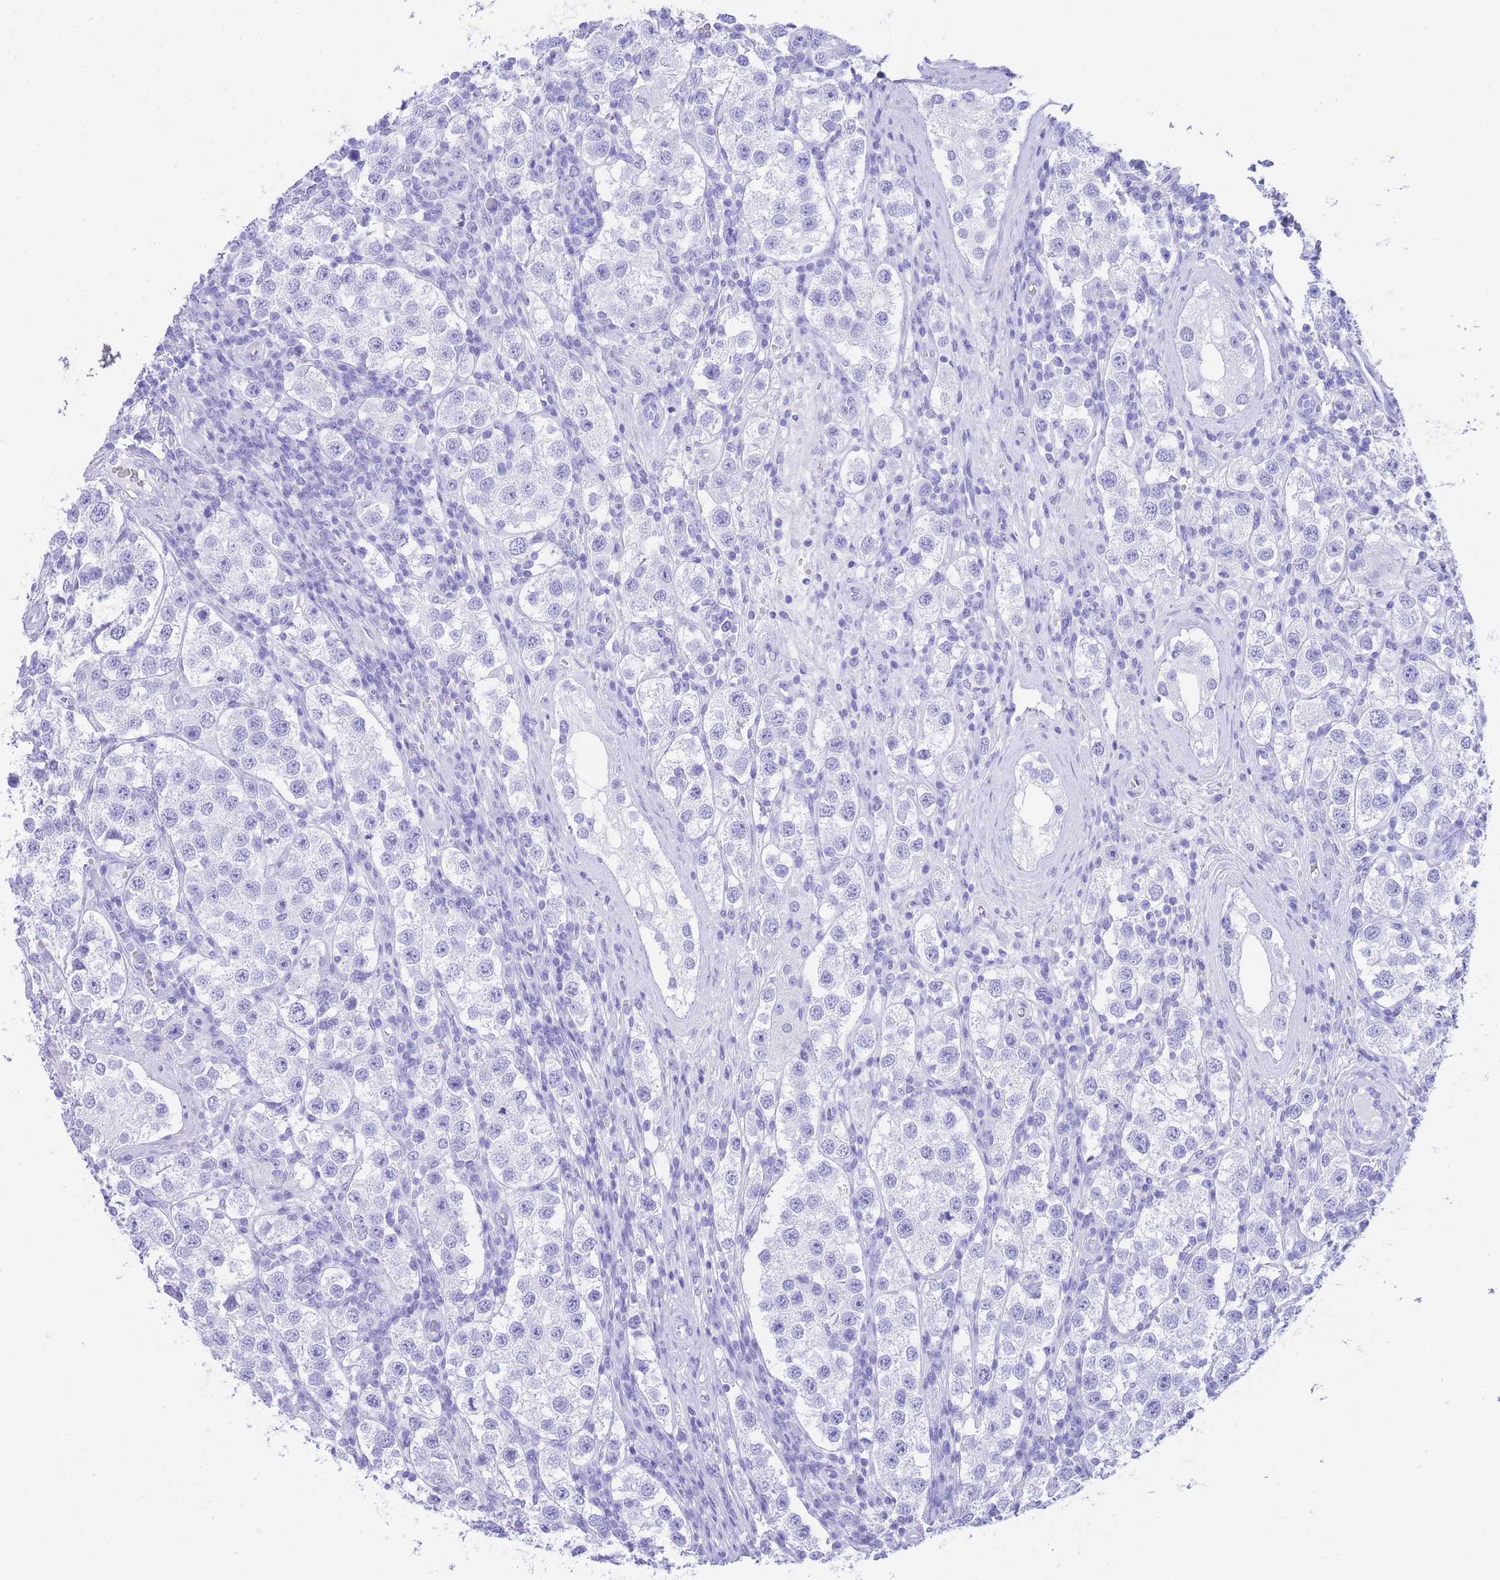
{"staining": {"intensity": "negative", "quantity": "none", "location": "none"}, "tissue": "testis cancer", "cell_type": "Tumor cells", "image_type": "cancer", "snomed": [{"axis": "morphology", "description": "Seminoma, NOS"}, {"axis": "topography", "description": "Testis"}], "caption": "DAB immunohistochemical staining of testis seminoma shows no significant staining in tumor cells.", "gene": "SLCO1B3", "patient": {"sex": "male", "age": 37}}